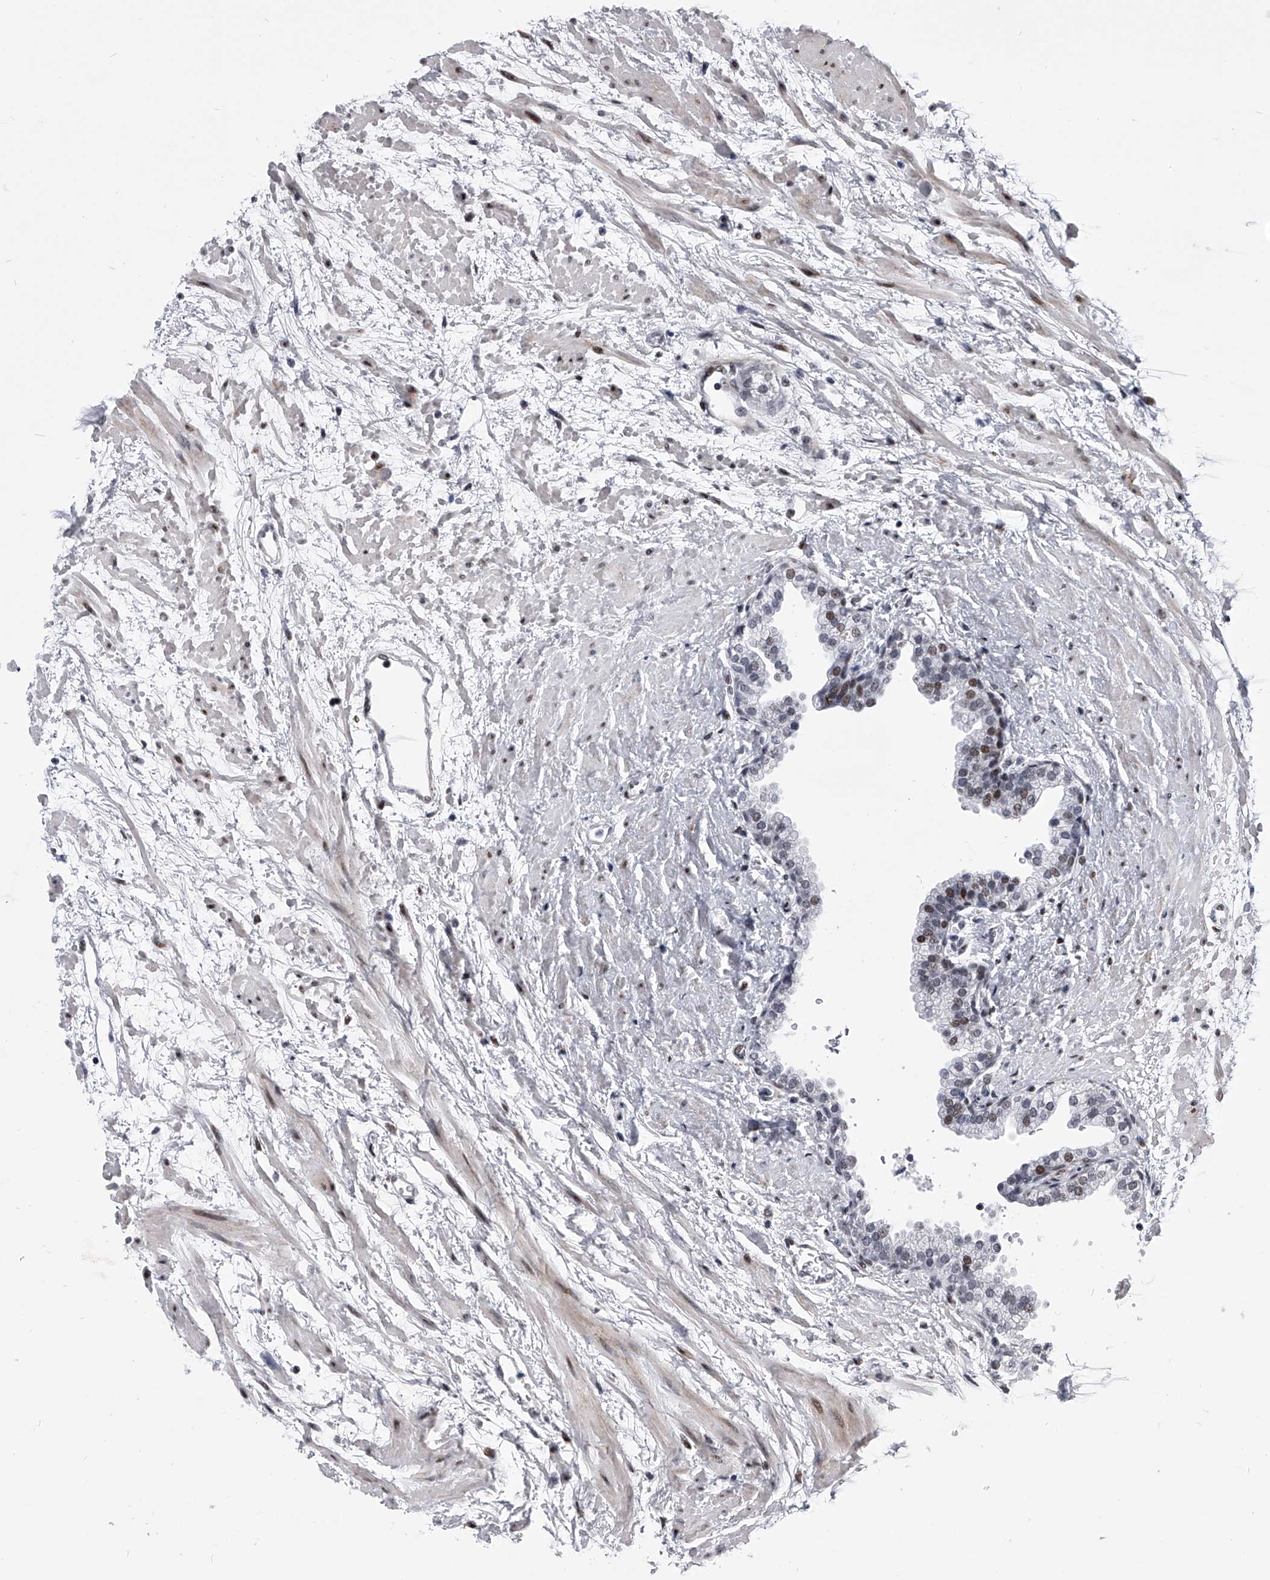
{"staining": {"intensity": "moderate", "quantity": "<25%", "location": "nuclear"}, "tissue": "prostate", "cell_type": "Glandular cells", "image_type": "normal", "snomed": [{"axis": "morphology", "description": "Normal tissue, NOS"}, {"axis": "topography", "description": "Prostate"}], "caption": "Human prostate stained for a protein (brown) demonstrates moderate nuclear positive expression in approximately <25% of glandular cells.", "gene": "CMTR1", "patient": {"sex": "male", "age": 48}}